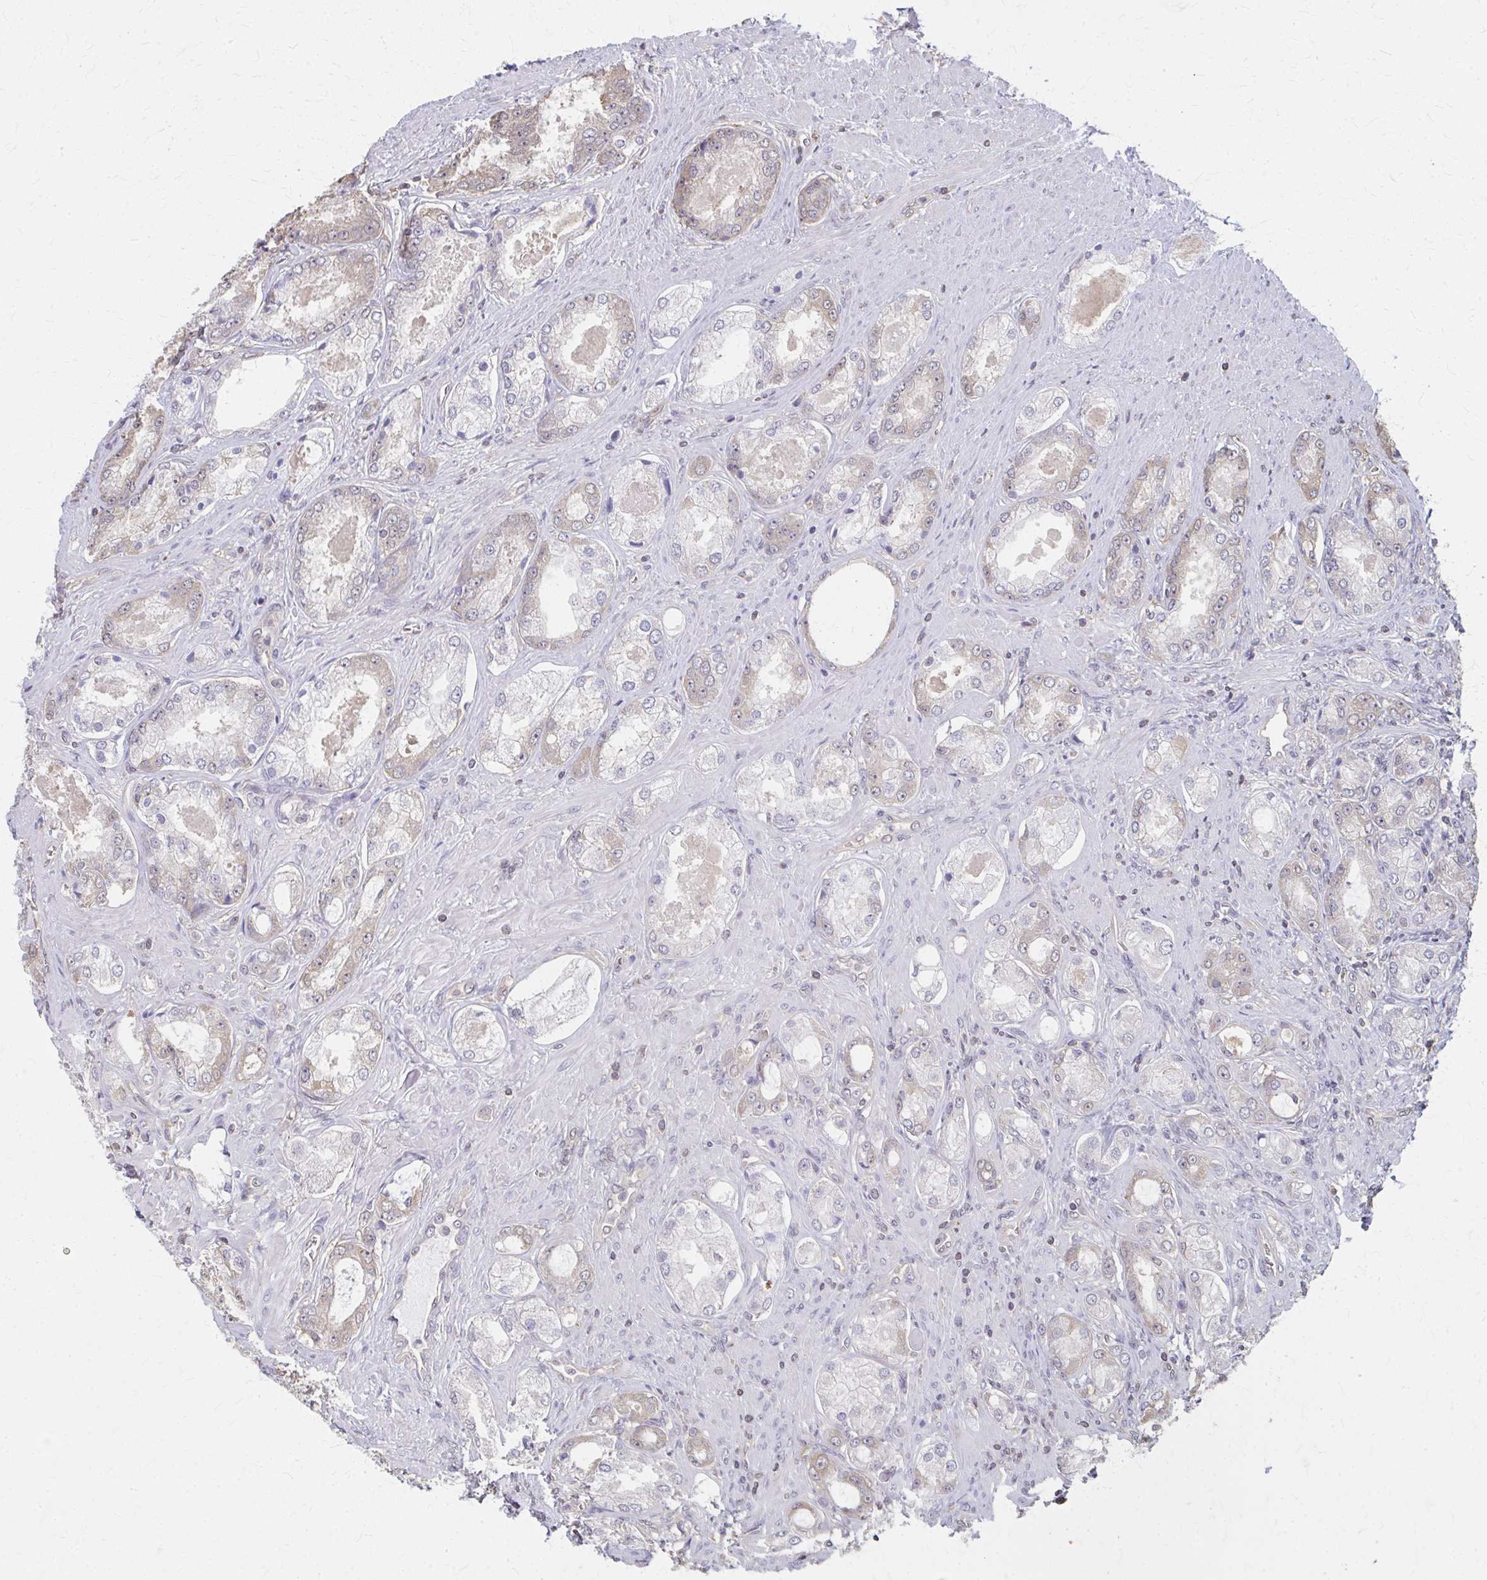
{"staining": {"intensity": "weak", "quantity": "<25%", "location": "cytoplasmic/membranous"}, "tissue": "prostate cancer", "cell_type": "Tumor cells", "image_type": "cancer", "snomed": [{"axis": "morphology", "description": "Adenocarcinoma, Low grade"}, {"axis": "topography", "description": "Prostate"}], "caption": "This micrograph is of prostate cancer (adenocarcinoma (low-grade)) stained with immunohistochemistry (IHC) to label a protein in brown with the nuclei are counter-stained blue. There is no staining in tumor cells.", "gene": "RABGAP1L", "patient": {"sex": "male", "age": 68}}